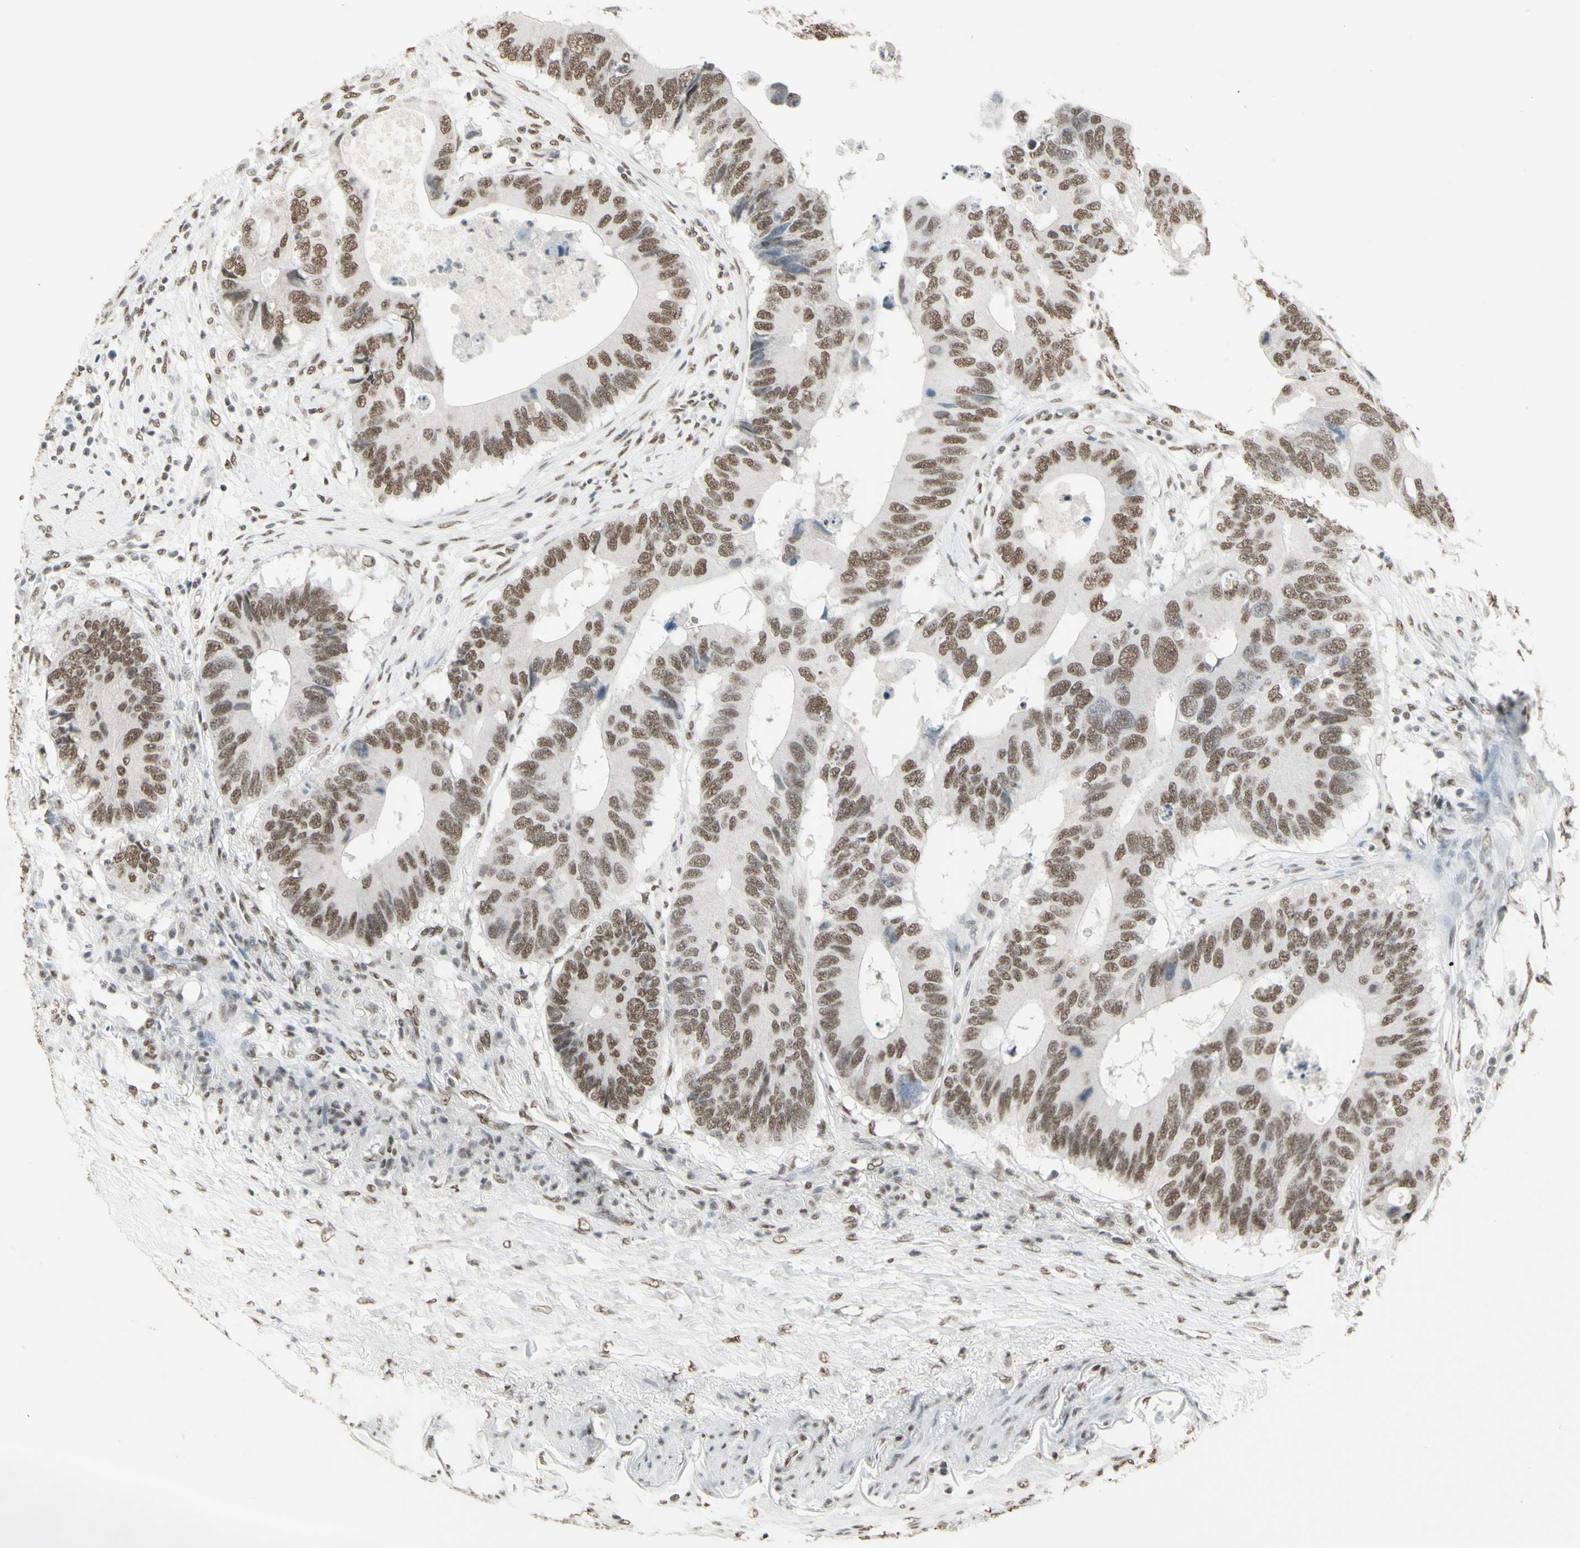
{"staining": {"intensity": "moderate", "quantity": ">75%", "location": "nuclear"}, "tissue": "colorectal cancer", "cell_type": "Tumor cells", "image_type": "cancer", "snomed": [{"axis": "morphology", "description": "Adenocarcinoma, NOS"}, {"axis": "topography", "description": "Colon"}], "caption": "The immunohistochemical stain highlights moderate nuclear expression in tumor cells of colorectal cancer (adenocarcinoma) tissue.", "gene": "TRIM28", "patient": {"sex": "male", "age": 71}}